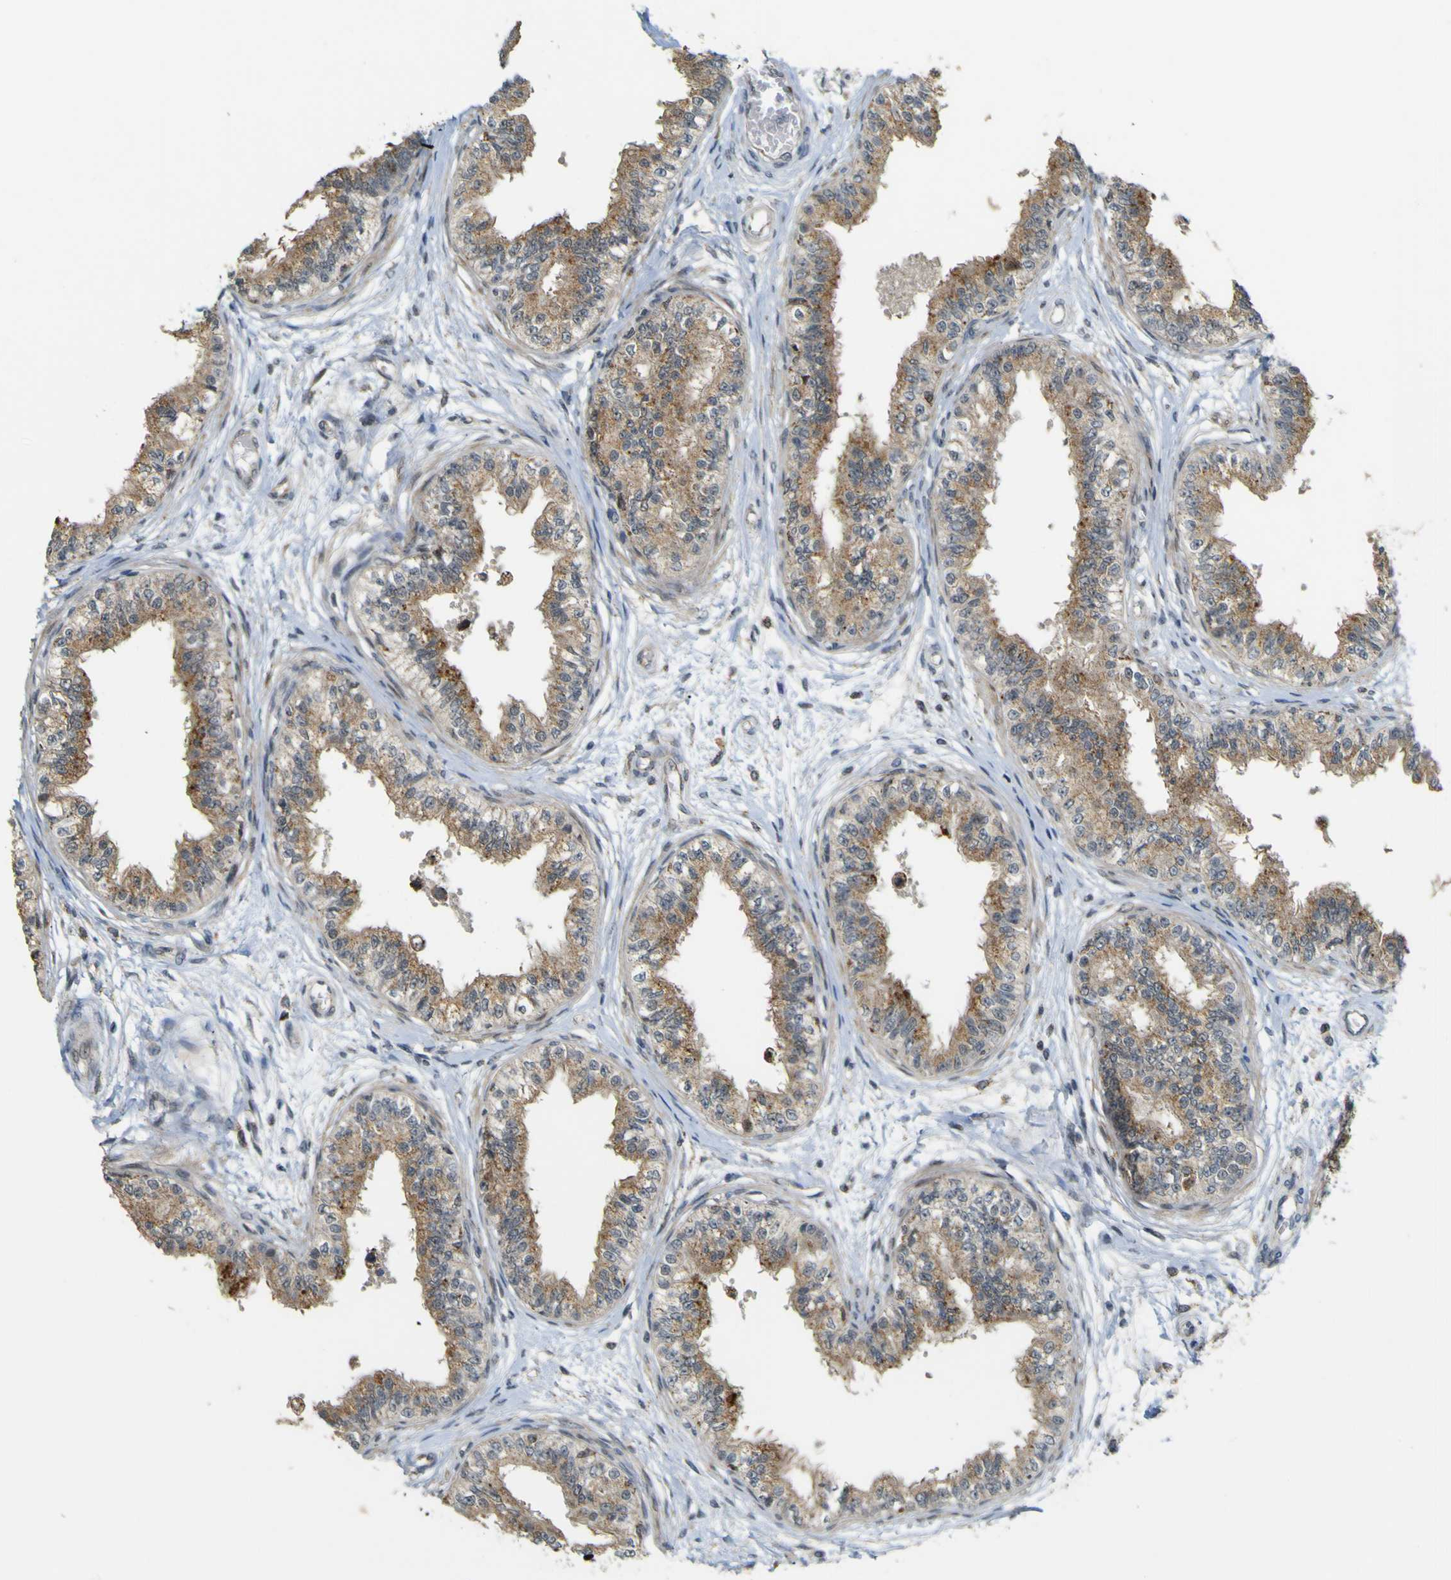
{"staining": {"intensity": "moderate", "quantity": ">75%", "location": "cytoplasmic/membranous"}, "tissue": "epididymis", "cell_type": "Glandular cells", "image_type": "normal", "snomed": [{"axis": "morphology", "description": "Normal tissue, NOS"}, {"axis": "morphology", "description": "Adenocarcinoma, metastatic, NOS"}, {"axis": "topography", "description": "Testis"}, {"axis": "topography", "description": "Epididymis"}], "caption": "Immunohistochemical staining of unremarkable human epididymis displays medium levels of moderate cytoplasmic/membranous positivity in approximately >75% of glandular cells.", "gene": "ACBD5", "patient": {"sex": "male", "age": 26}}